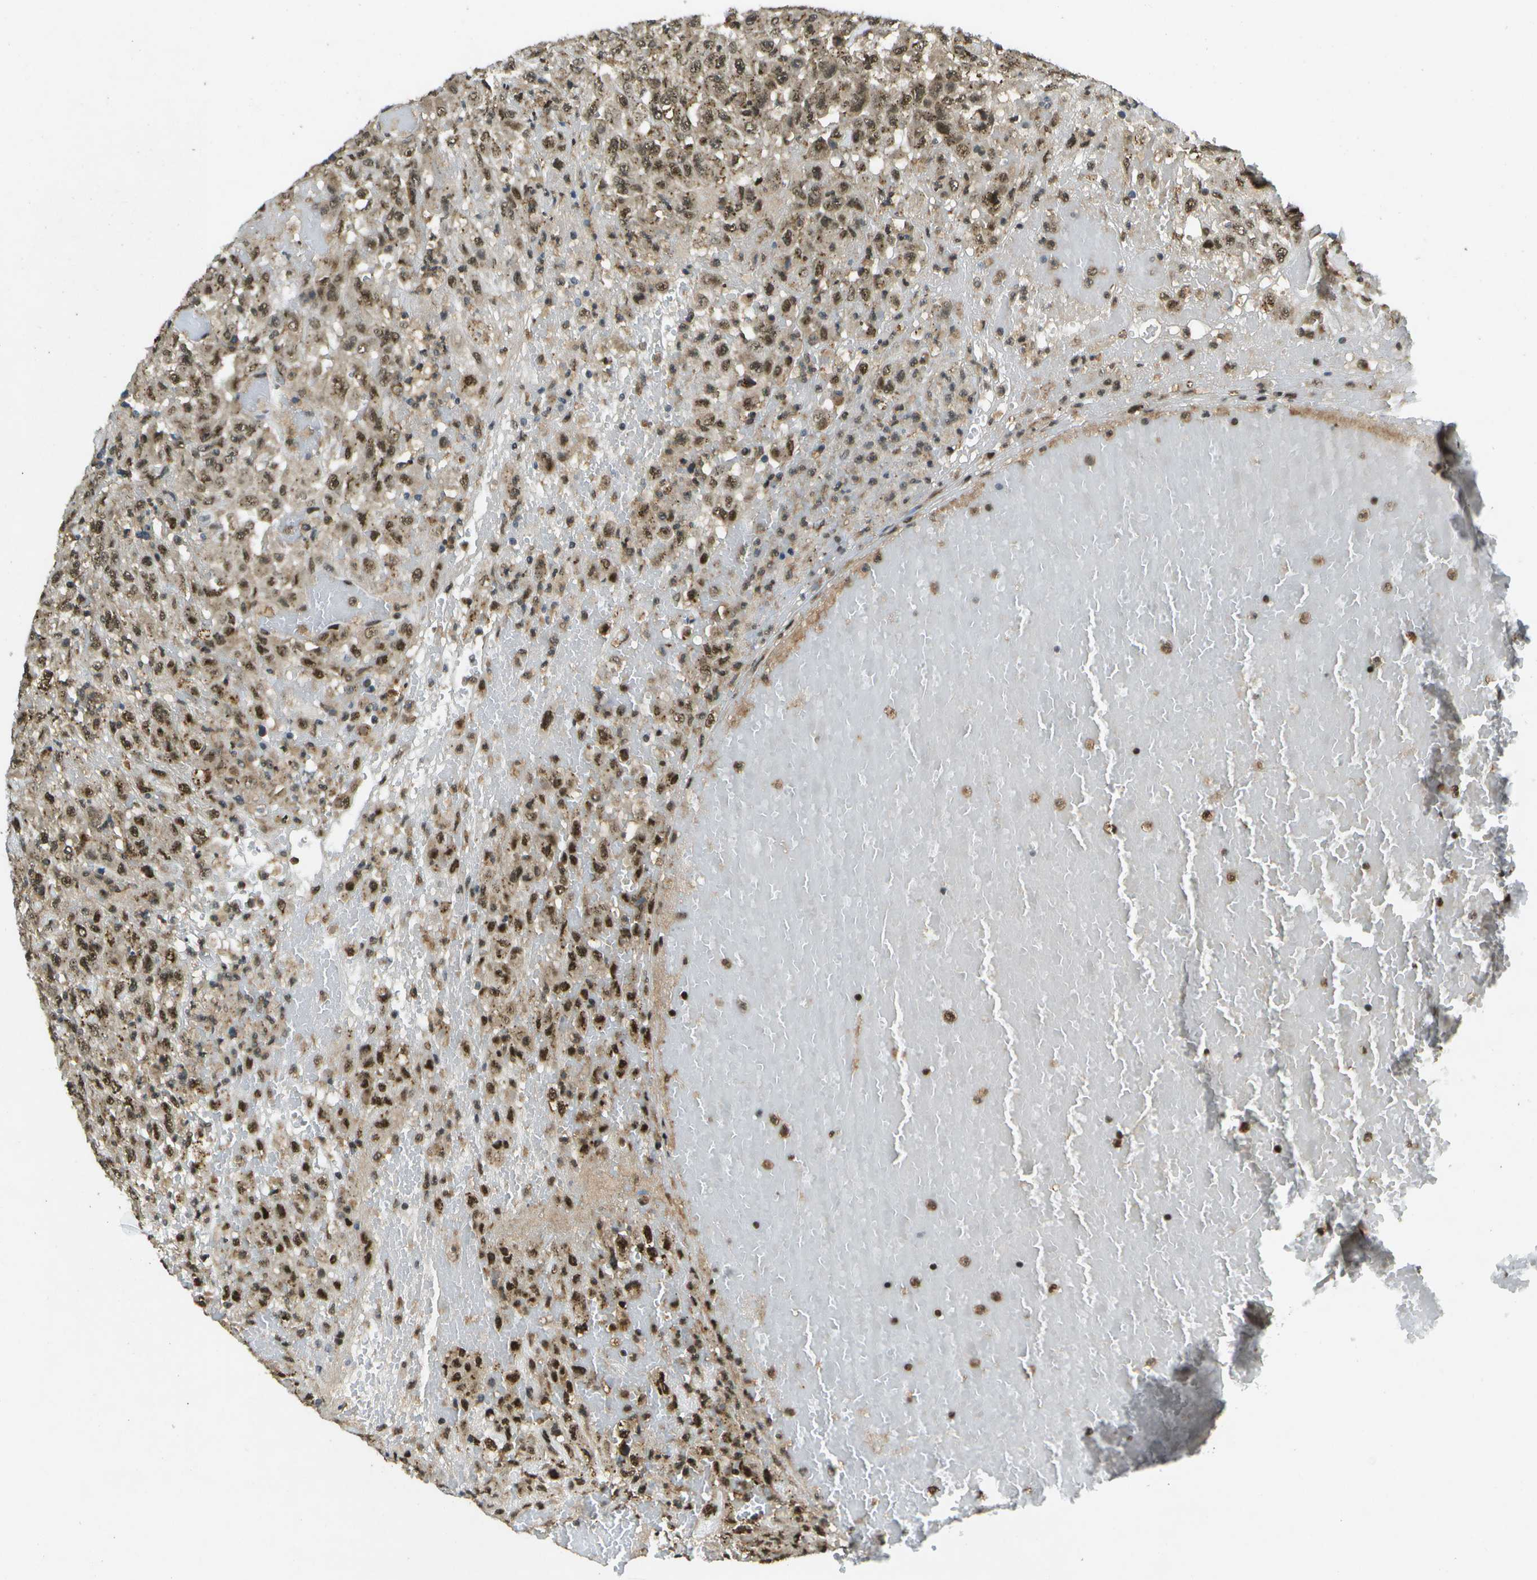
{"staining": {"intensity": "moderate", "quantity": ">75%", "location": "cytoplasmic/membranous,nuclear"}, "tissue": "urothelial cancer", "cell_type": "Tumor cells", "image_type": "cancer", "snomed": [{"axis": "morphology", "description": "Urothelial carcinoma, High grade"}, {"axis": "topography", "description": "Urinary bladder"}], "caption": "Urothelial carcinoma (high-grade) stained for a protein (brown) shows moderate cytoplasmic/membranous and nuclear positive positivity in about >75% of tumor cells.", "gene": "GANC", "patient": {"sex": "male", "age": 46}}